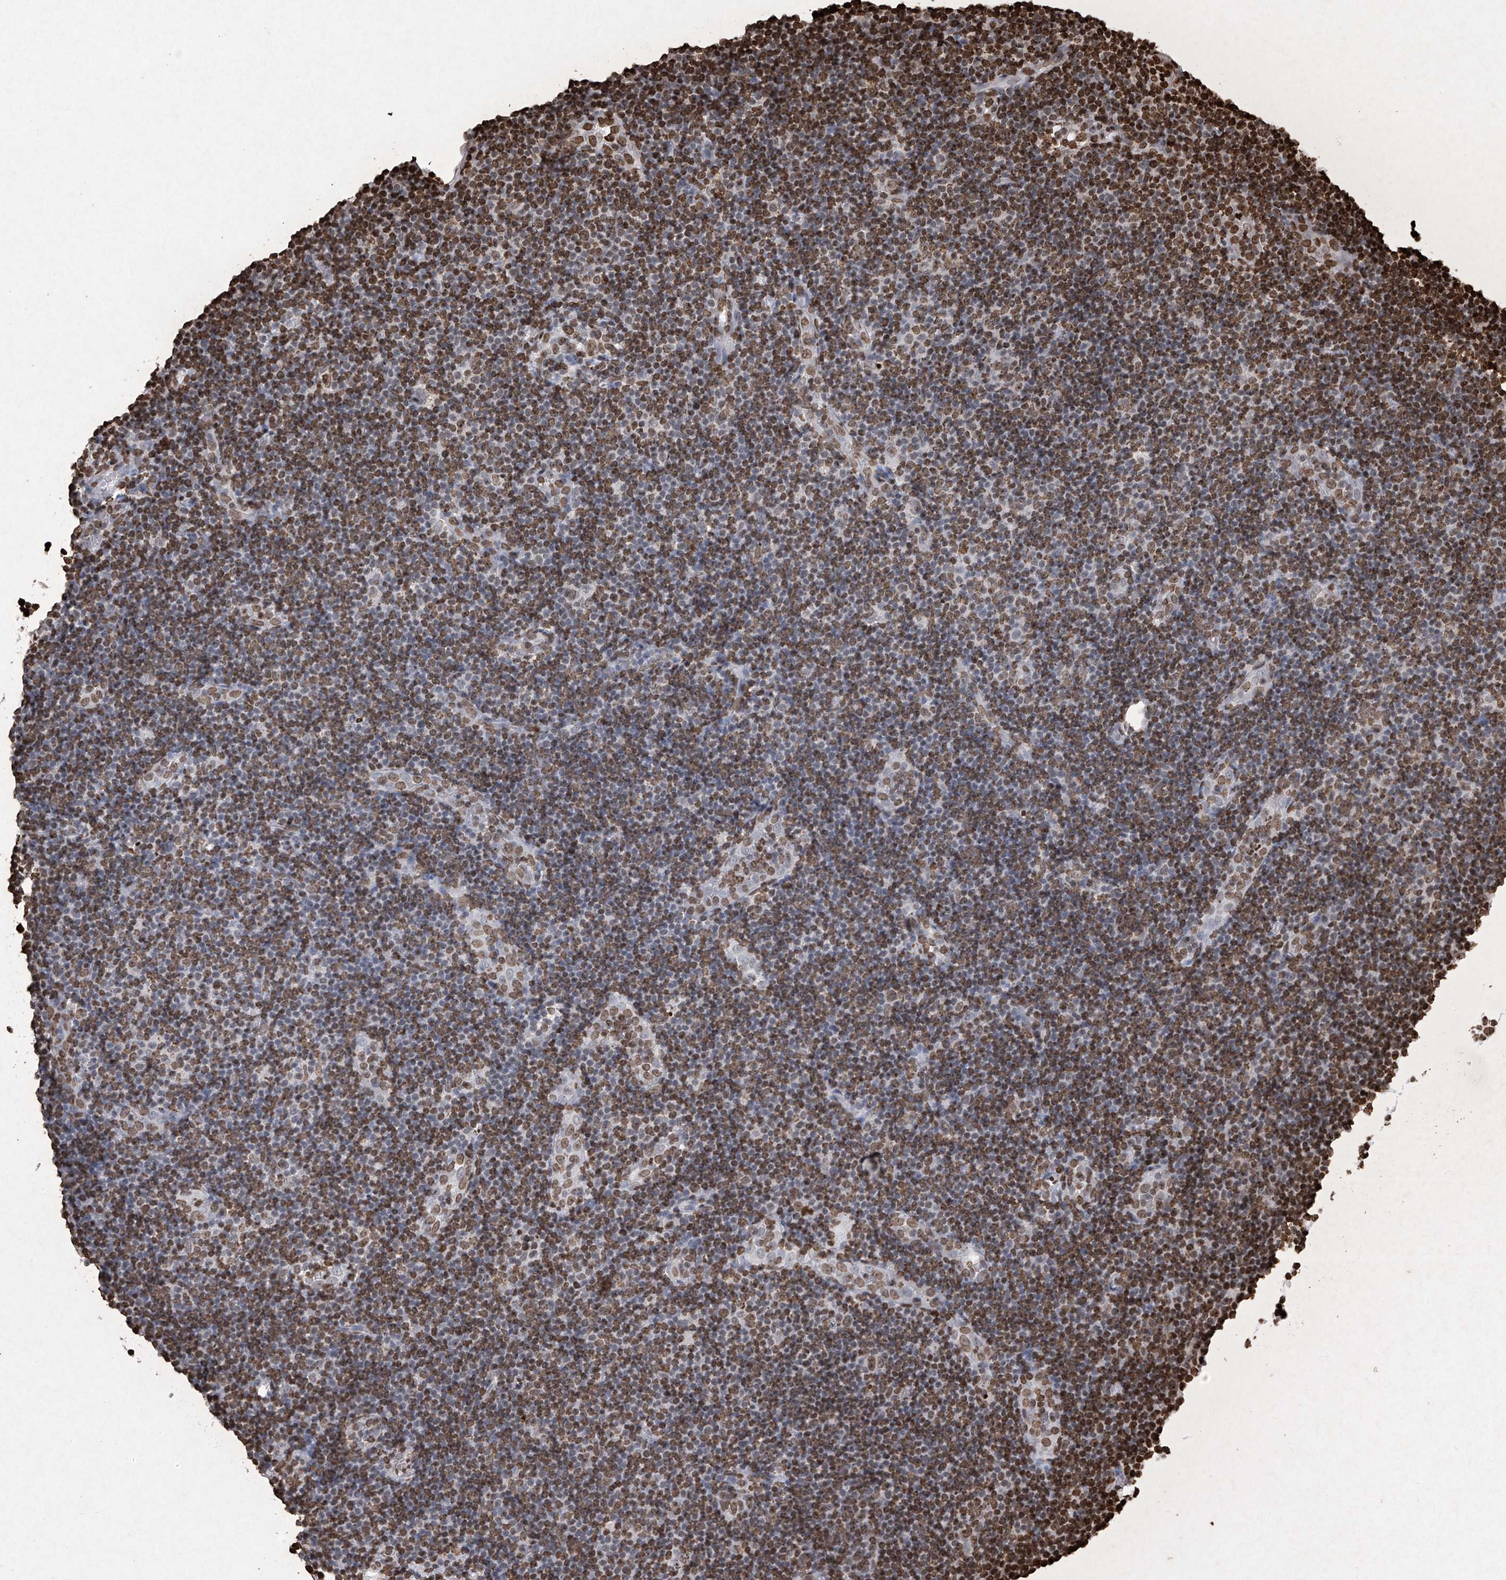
{"staining": {"intensity": "moderate", "quantity": ">75%", "location": "nuclear"}, "tissue": "lymphoma", "cell_type": "Tumor cells", "image_type": "cancer", "snomed": [{"axis": "morphology", "description": "Malignant lymphoma, non-Hodgkin's type, Low grade"}, {"axis": "topography", "description": "Lymph node"}], "caption": "DAB (3,3'-diaminobenzidine) immunohistochemical staining of human lymphoma demonstrates moderate nuclear protein positivity in approximately >75% of tumor cells. The staining is performed using DAB brown chromogen to label protein expression. The nuclei are counter-stained blue using hematoxylin.", "gene": "H3-3A", "patient": {"sex": "male", "age": 83}}